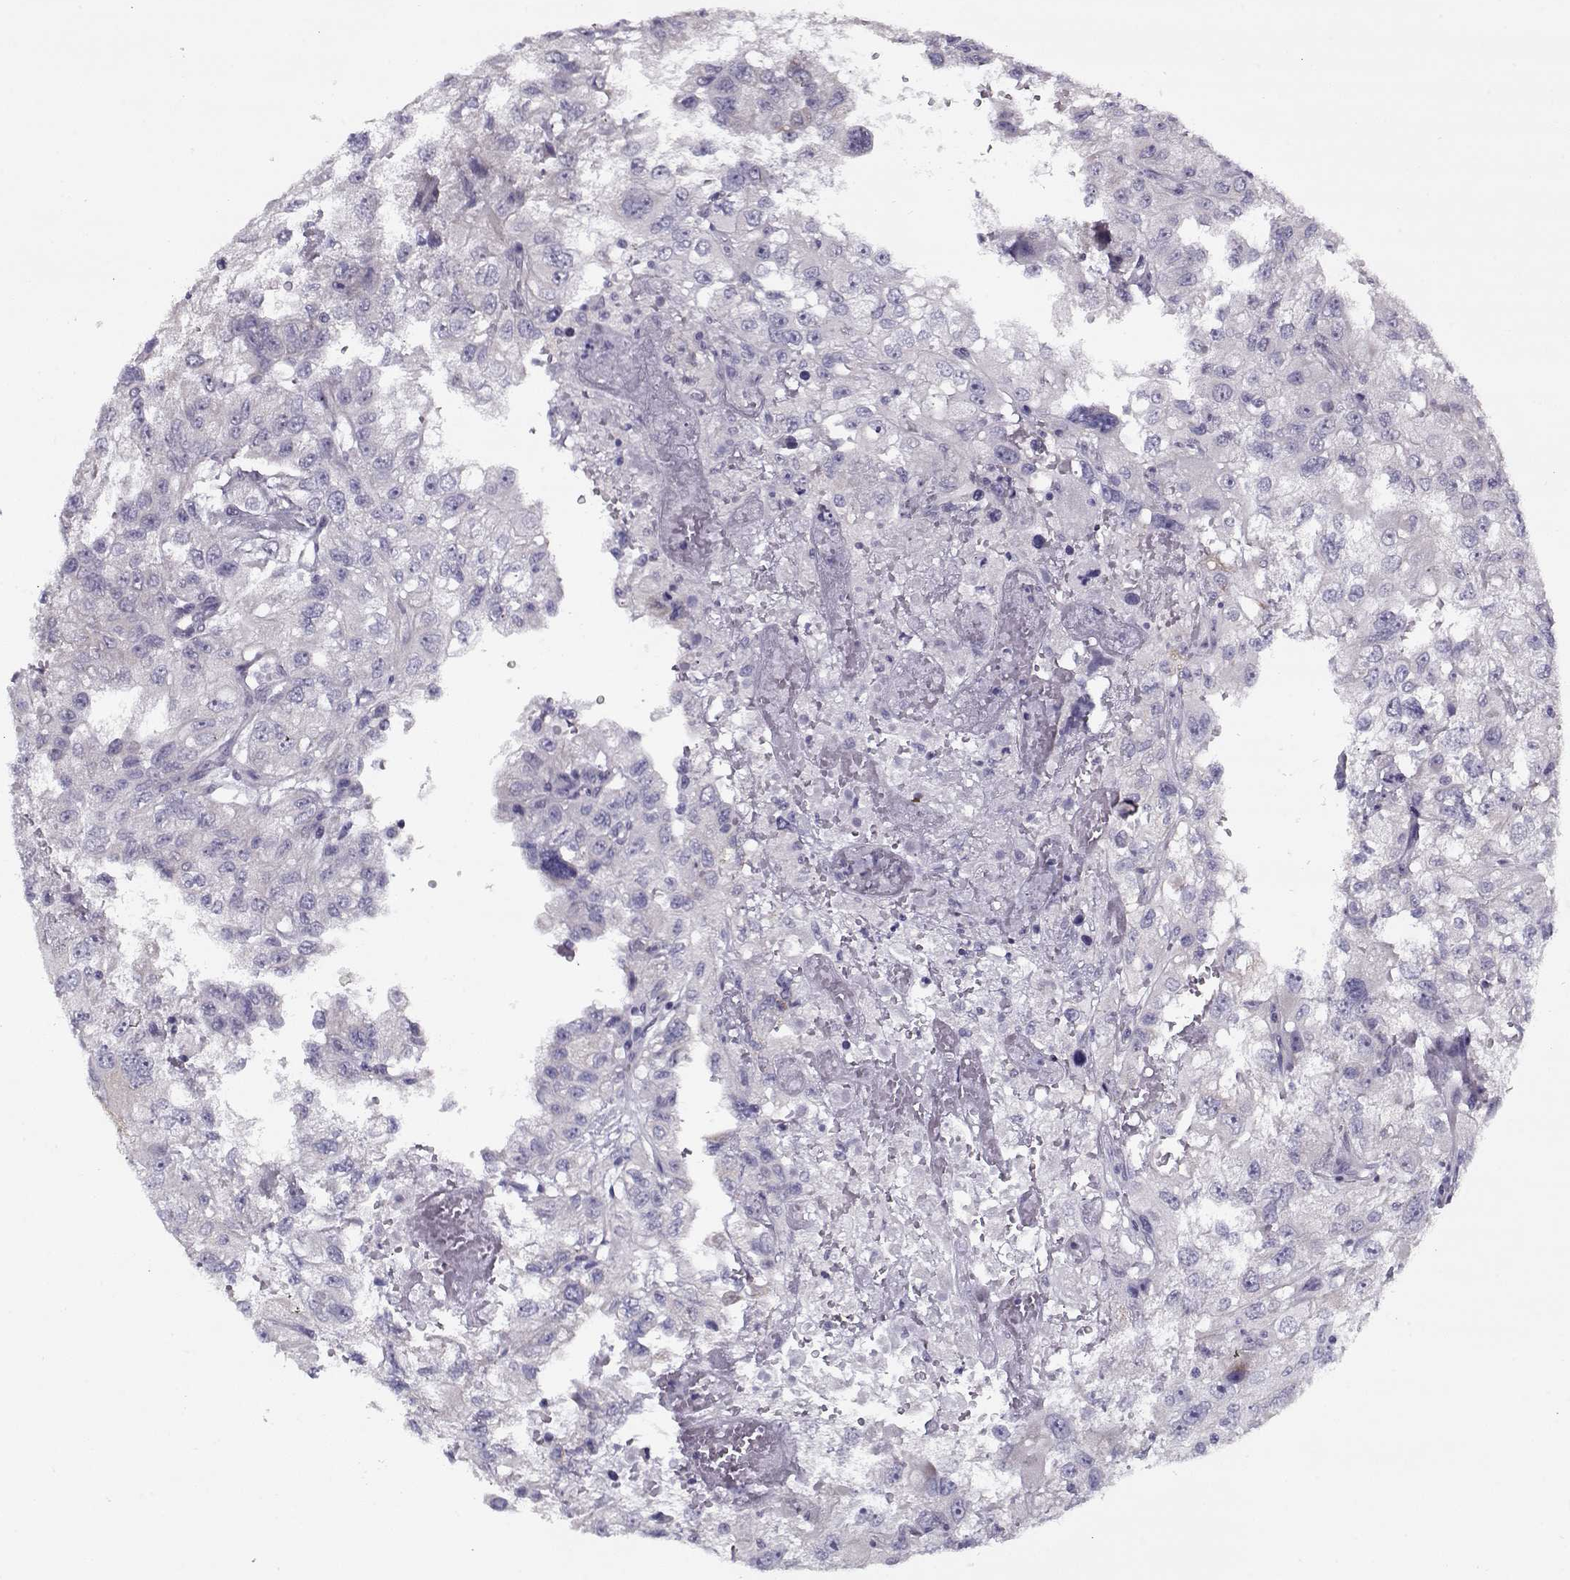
{"staining": {"intensity": "negative", "quantity": "none", "location": "none"}, "tissue": "renal cancer", "cell_type": "Tumor cells", "image_type": "cancer", "snomed": [{"axis": "morphology", "description": "Adenocarcinoma, NOS"}, {"axis": "topography", "description": "Kidney"}], "caption": "IHC photomicrograph of human adenocarcinoma (renal) stained for a protein (brown), which shows no staining in tumor cells.", "gene": "PP2D1", "patient": {"sex": "male", "age": 64}}